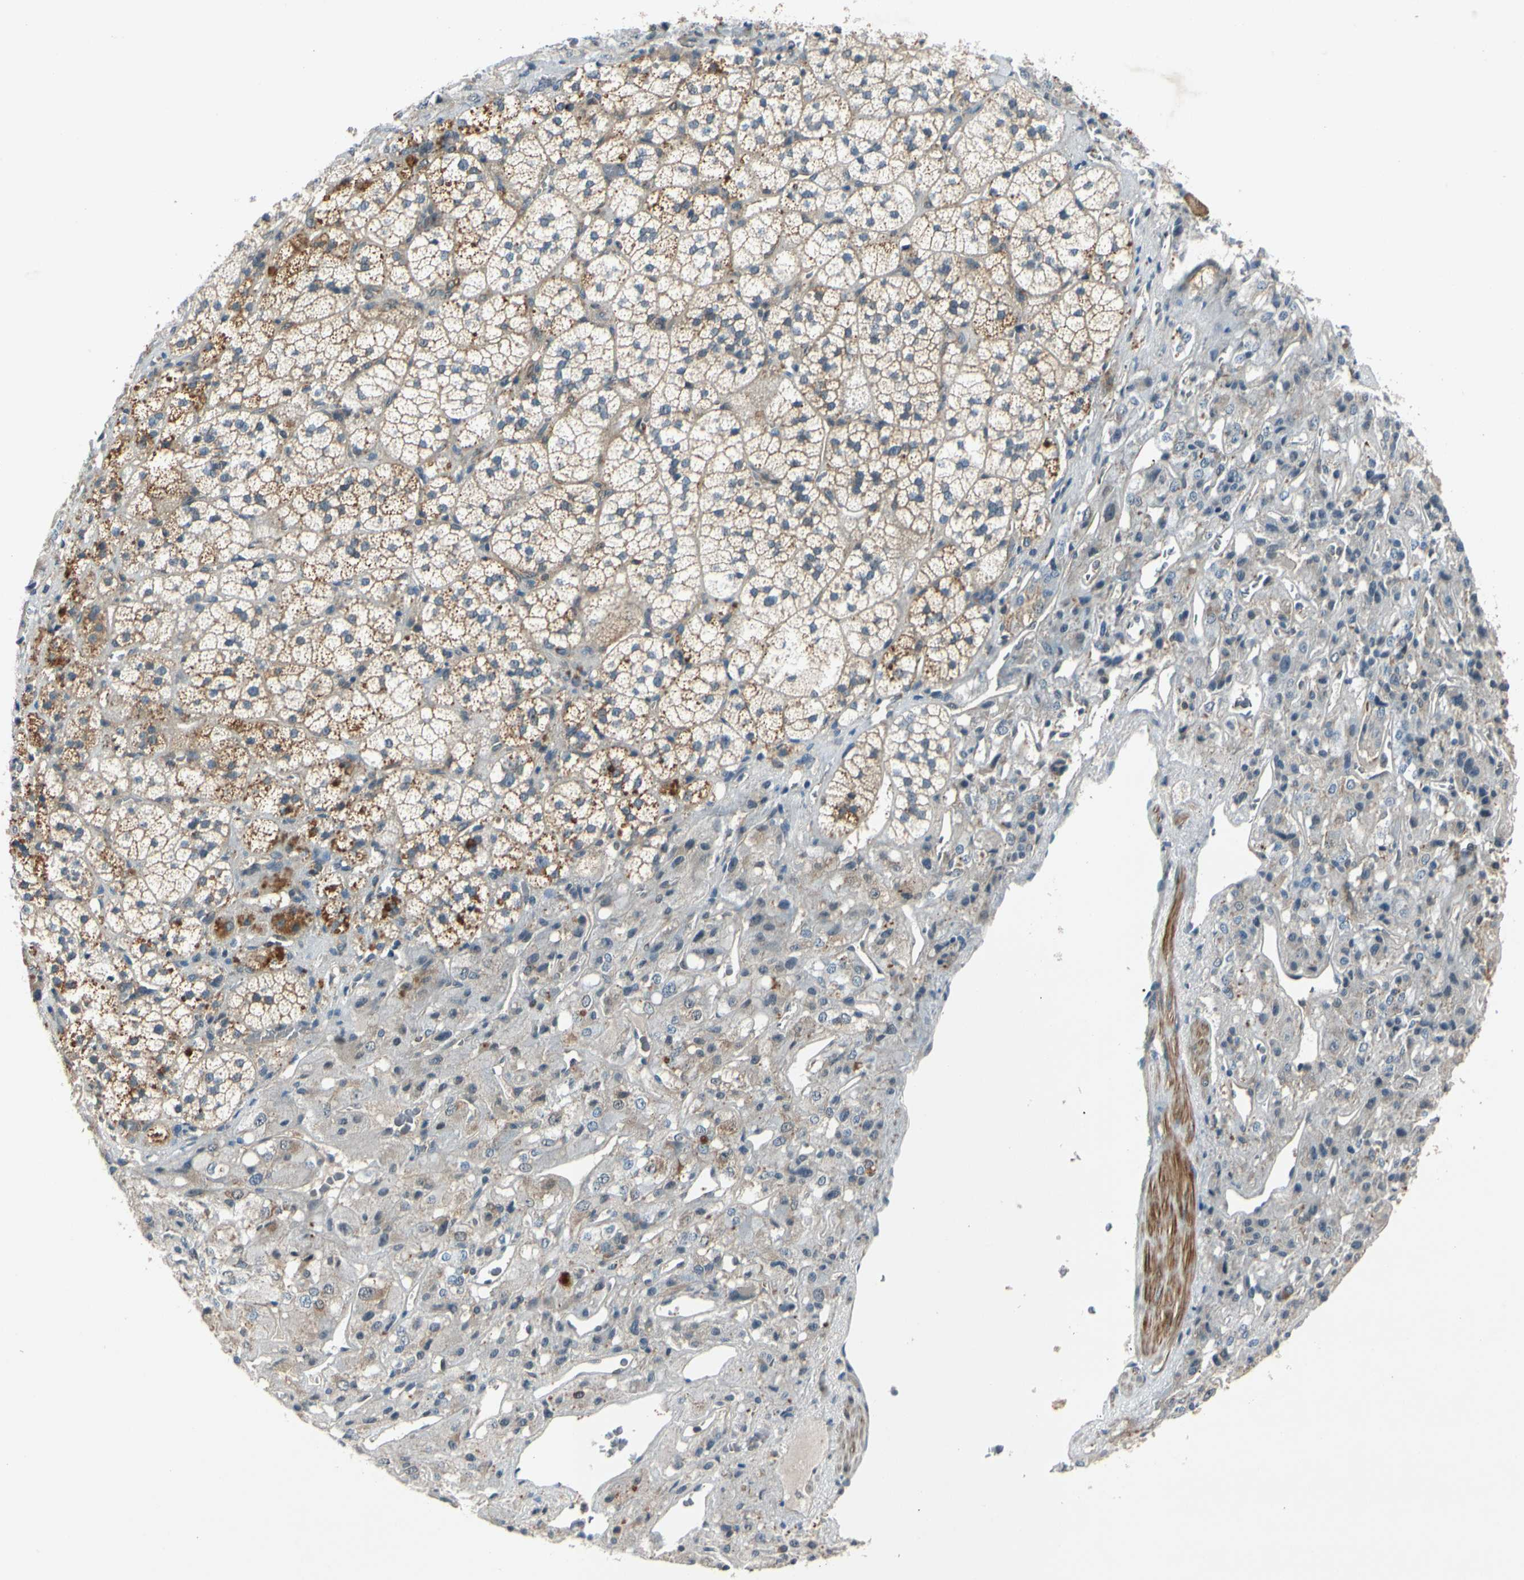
{"staining": {"intensity": "moderate", "quantity": "25%-75%", "location": "cytoplasmic/membranous"}, "tissue": "adrenal gland", "cell_type": "Glandular cells", "image_type": "normal", "snomed": [{"axis": "morphology", "description": "Normal tissue, NOS"}, {"axis": "topography", "description": "Adrenal gland"}], "caption": "The immunohistochemical stain labels moderate cytoplasmic/membranous positivity in glandular cells of normal adrenal gland. (DAB (3,3'-diaminobenzidine) IHC with brightfield microscopy, high magnification).", "gene": "WIPI1", "patient": {"sex": "female", "age": 44}}